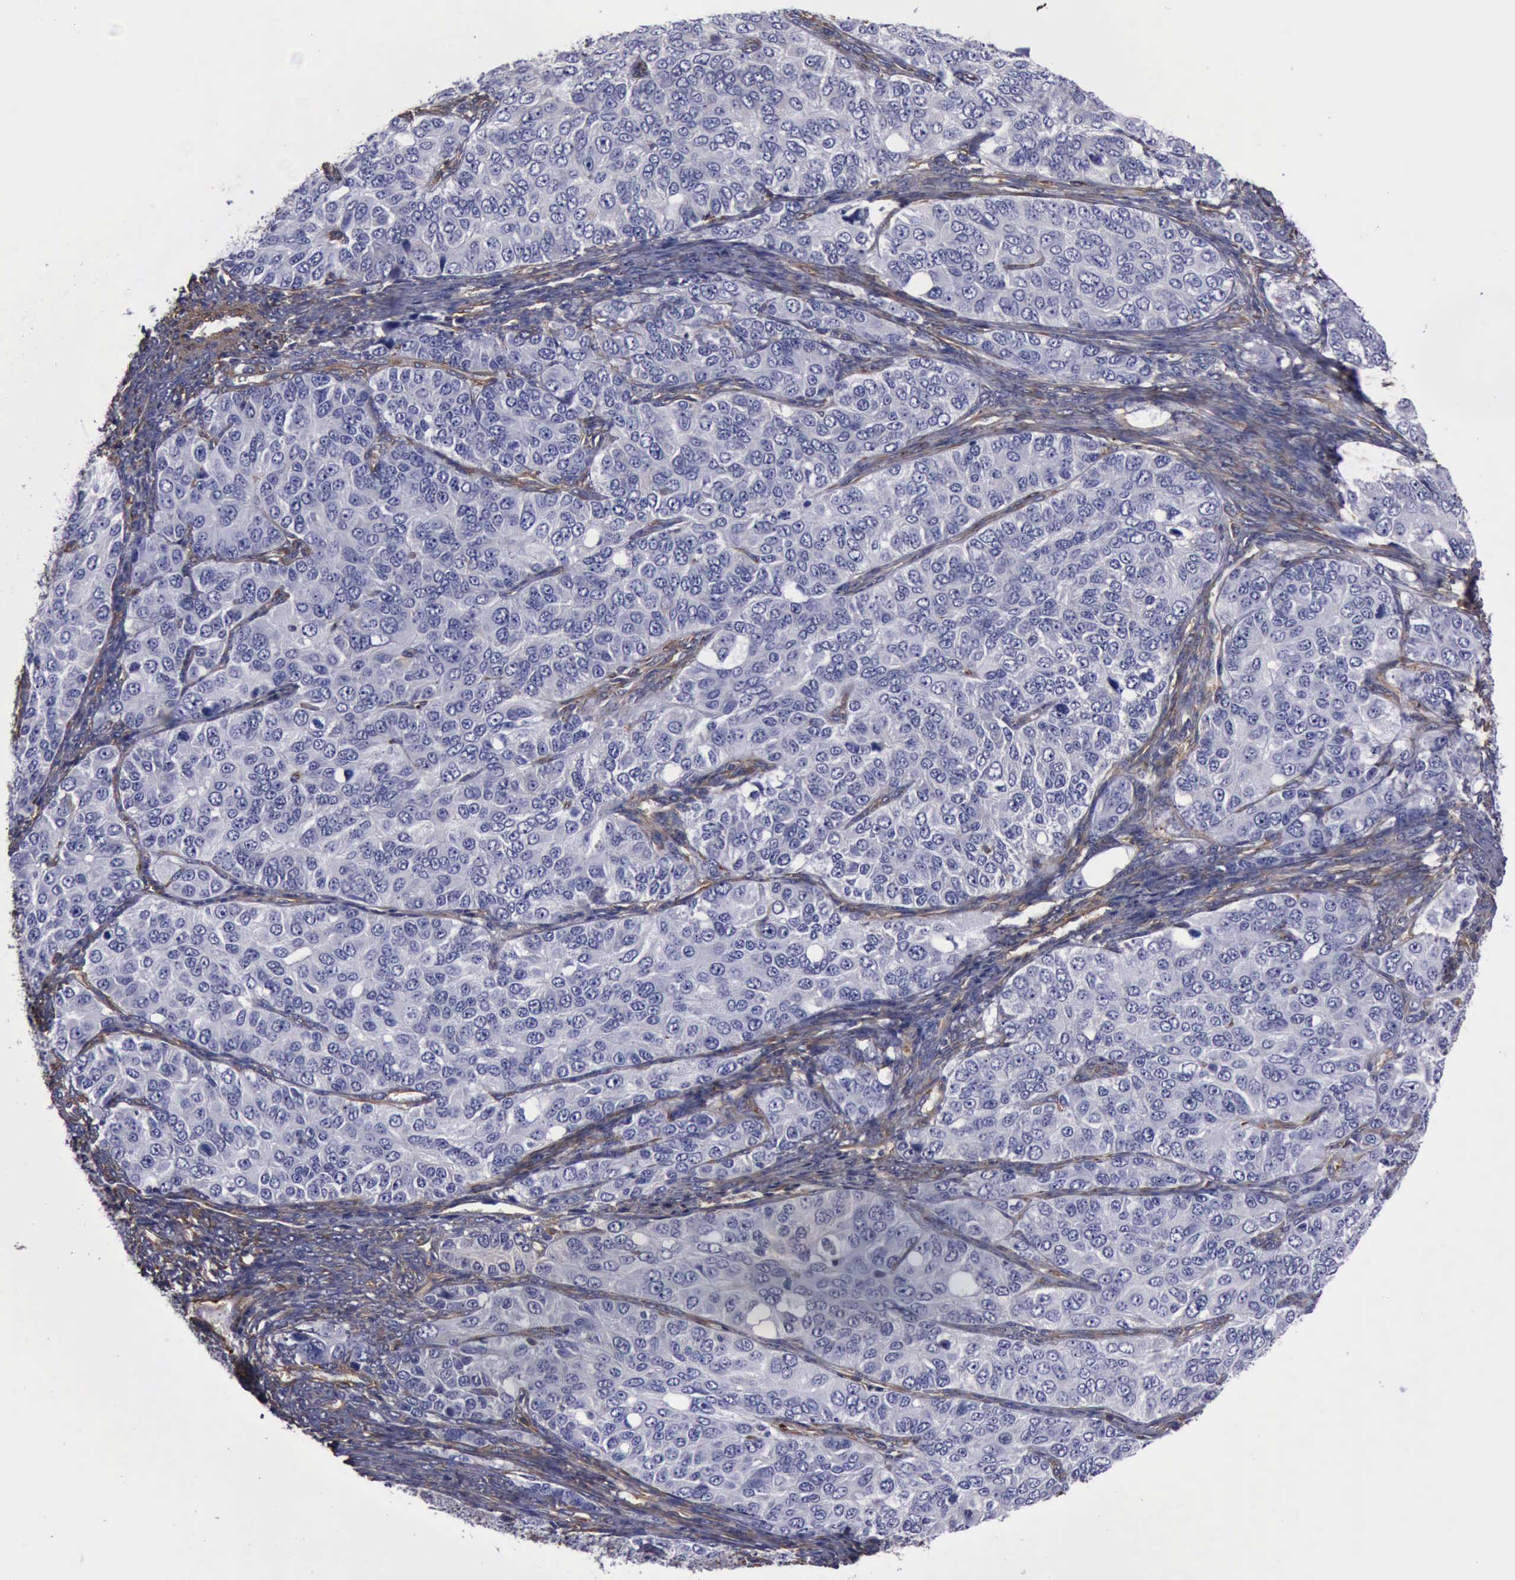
{"staining": {"intensity": "negative", "quantity": "none", "location": "none"}, "tissue": "ovarian cancer", "cell_type": "Tumor cells", "image_type": "cancer", "snomed": [{"axis": "morphology", "description": "Carcinoma, endometroid"}, {"axis": "topography", "description": "Ovary"}], "caption": "Human ovarian cancer (endometroid carcinoma) stained for a protein using immunohistochemistry exhibits no positivity in tumor cells.", "gene": "FLNA", "patient": {"sex": "female", "age": 51}}